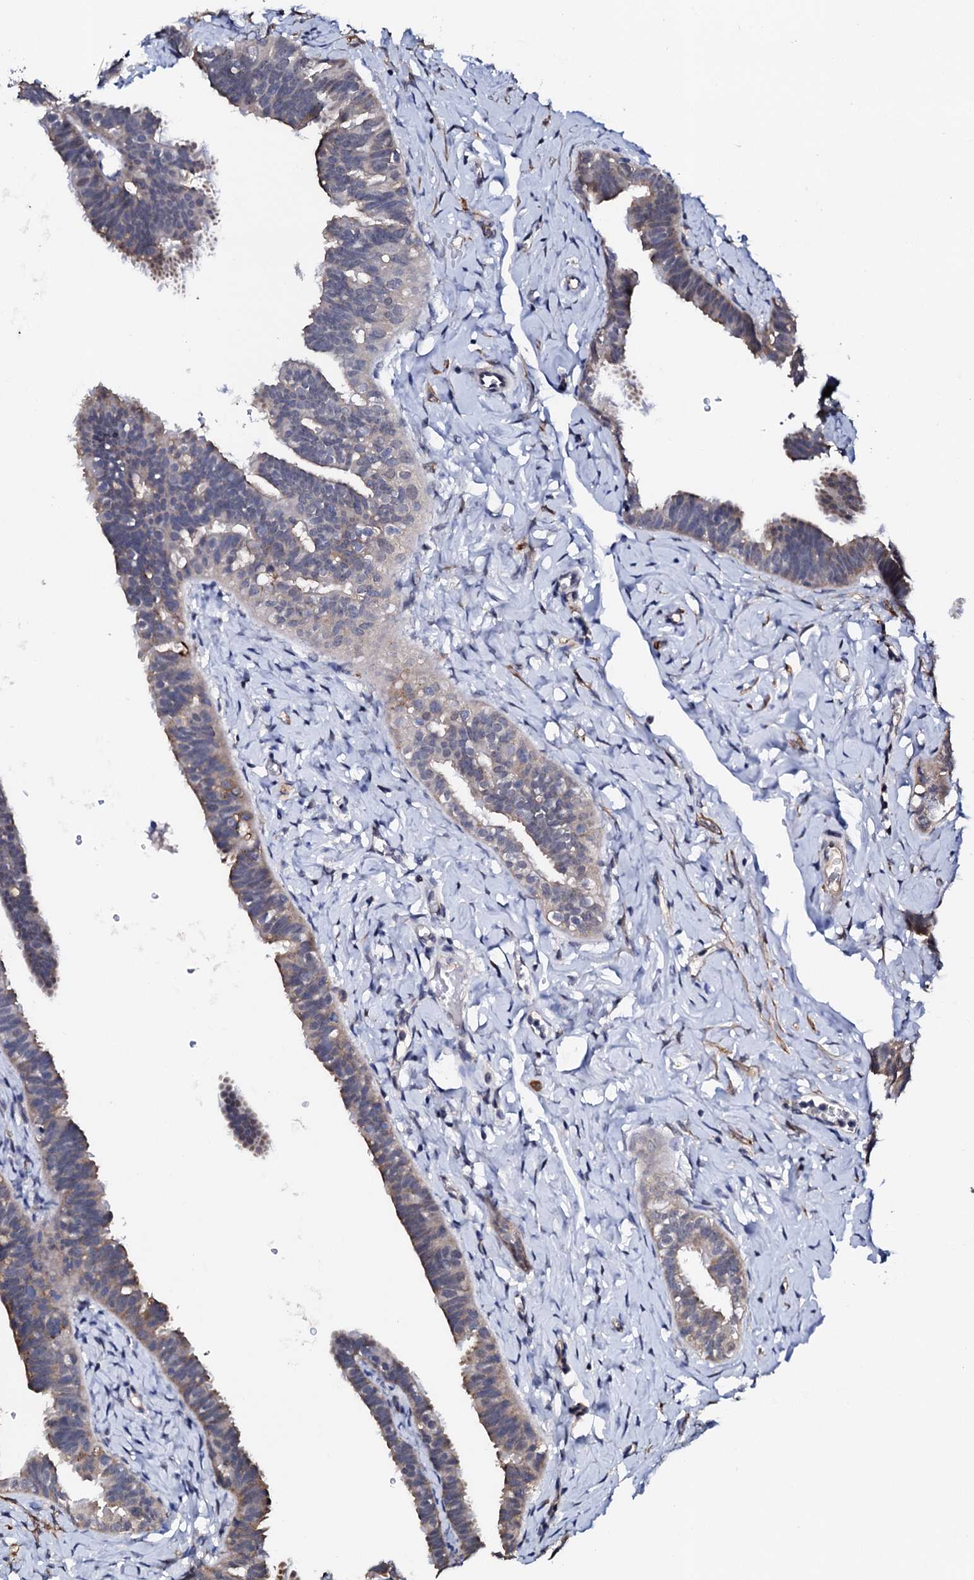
{"staining": {"intensity": "weak", "quantity": "25%-75%", "location": "cytoplasmic/membranous"}, "tissue": "fallopian tube", "cell_type": "Glandular cells", "image_type": "normal", "snomed": [{"axis": "morphology", "description": "Normal tissue, NOS"}, {"axis": "topography", "description": "Fallopian tube"}], "caption": "A photomicrograph showing weak cytoplasmic/membranous expression in approximately 25%-75% of glandular cells in unremarkable fallopian tube, as visualized by brown immunohistochemical staining.", "gene": "NUP58", "patient": {"sex": "female", "age": 65}}